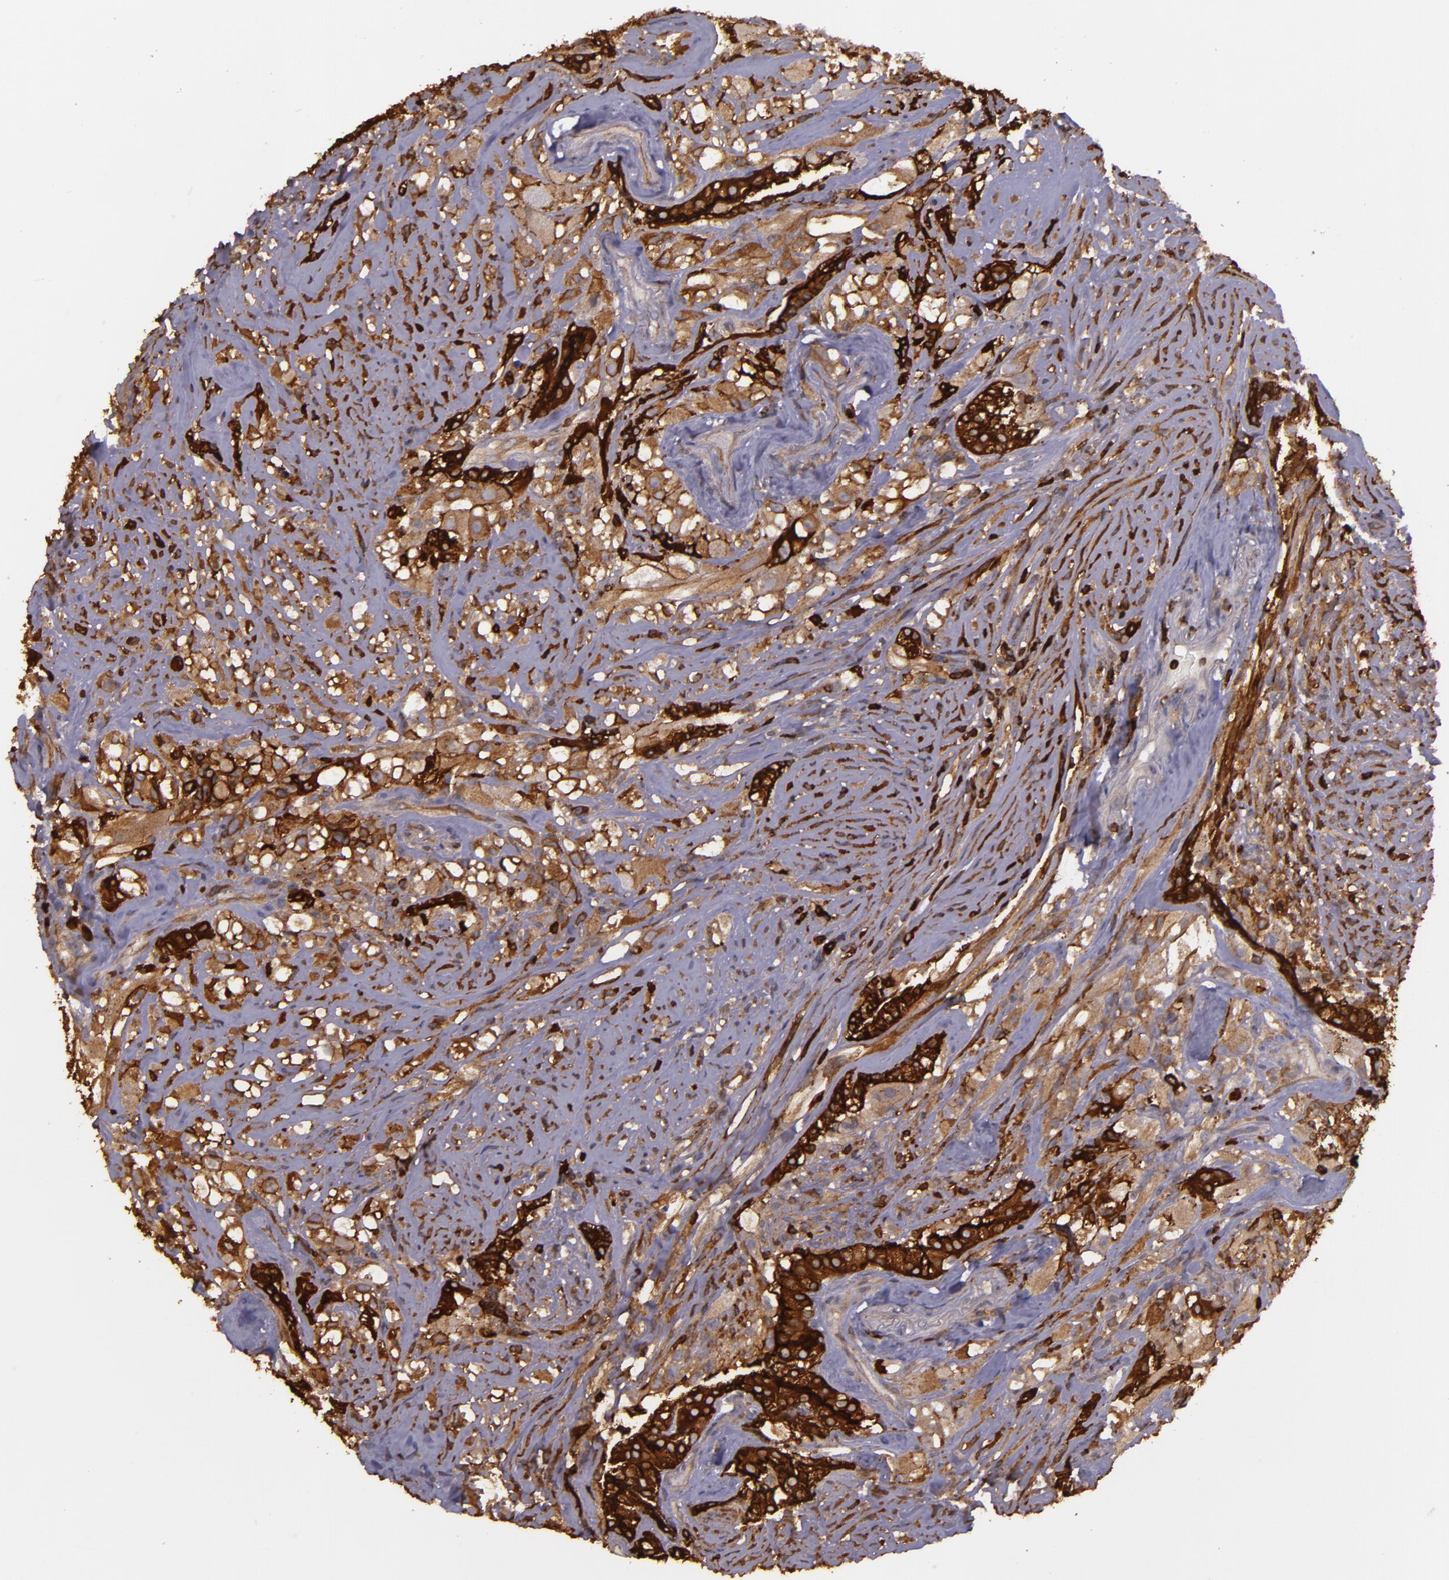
{"staining": {"intensity": "strong", "quantity": ">75%", "location": "cytoplasmic/membranous"}, "tissue": "glioma", "cell_type": "Tumor cells", "image_type": "cancer", "snomed": [{"axis": "morphology", "description": "Glioma, malignant, High grade"}, {"axis": "topography", "description": "Brain"}], "caption": "Protein staining of glioma tissue exhibits strong cytoplasmic/membranous expression in about >75% of tumor cells. The staining is performed using DAB (3,3'-diaminobenzidine) brown chromogen to label protein expression. The nuclei are counter-stained blue using hematoxylin.", "gene": "SLC9A3R1", "patient": {"sex": "male", "age": 48}}